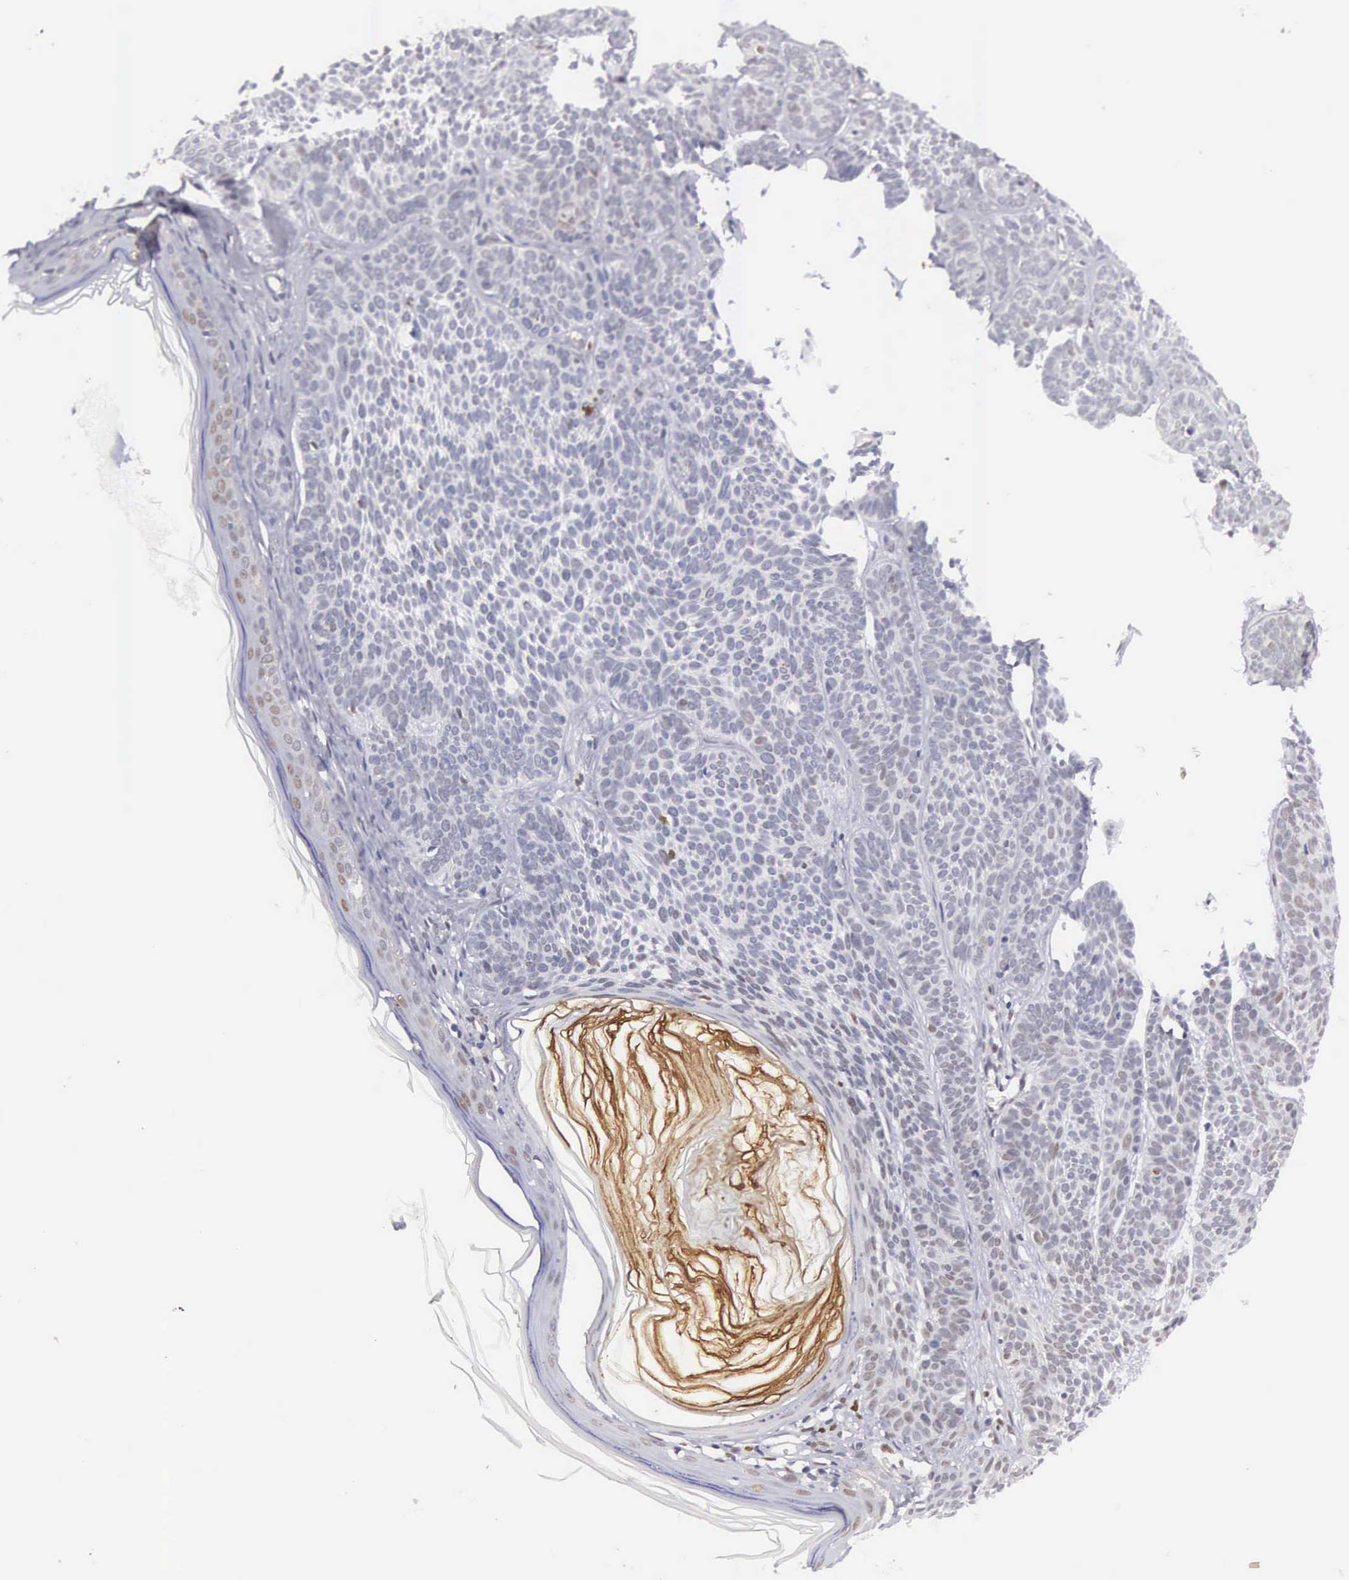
{"staining": {"intensity": "negative", "quantity": "none", "location": "none"}, "tissue": "skin cancer", "cell_type": "Tumor cells", "image_type": "cancer", "snomed": [{"axis": "morphology", "description": "Basal cell carcinoma"}, {"axis": "topography", "description": "Skin"}], "caption": "A photomicrograph of basal cell carcinoma (skin) stained for a protein reveals no brown staining in tumor cells.", "gene": "ETV6", "patient": {"sex": "female", "age": 62}}